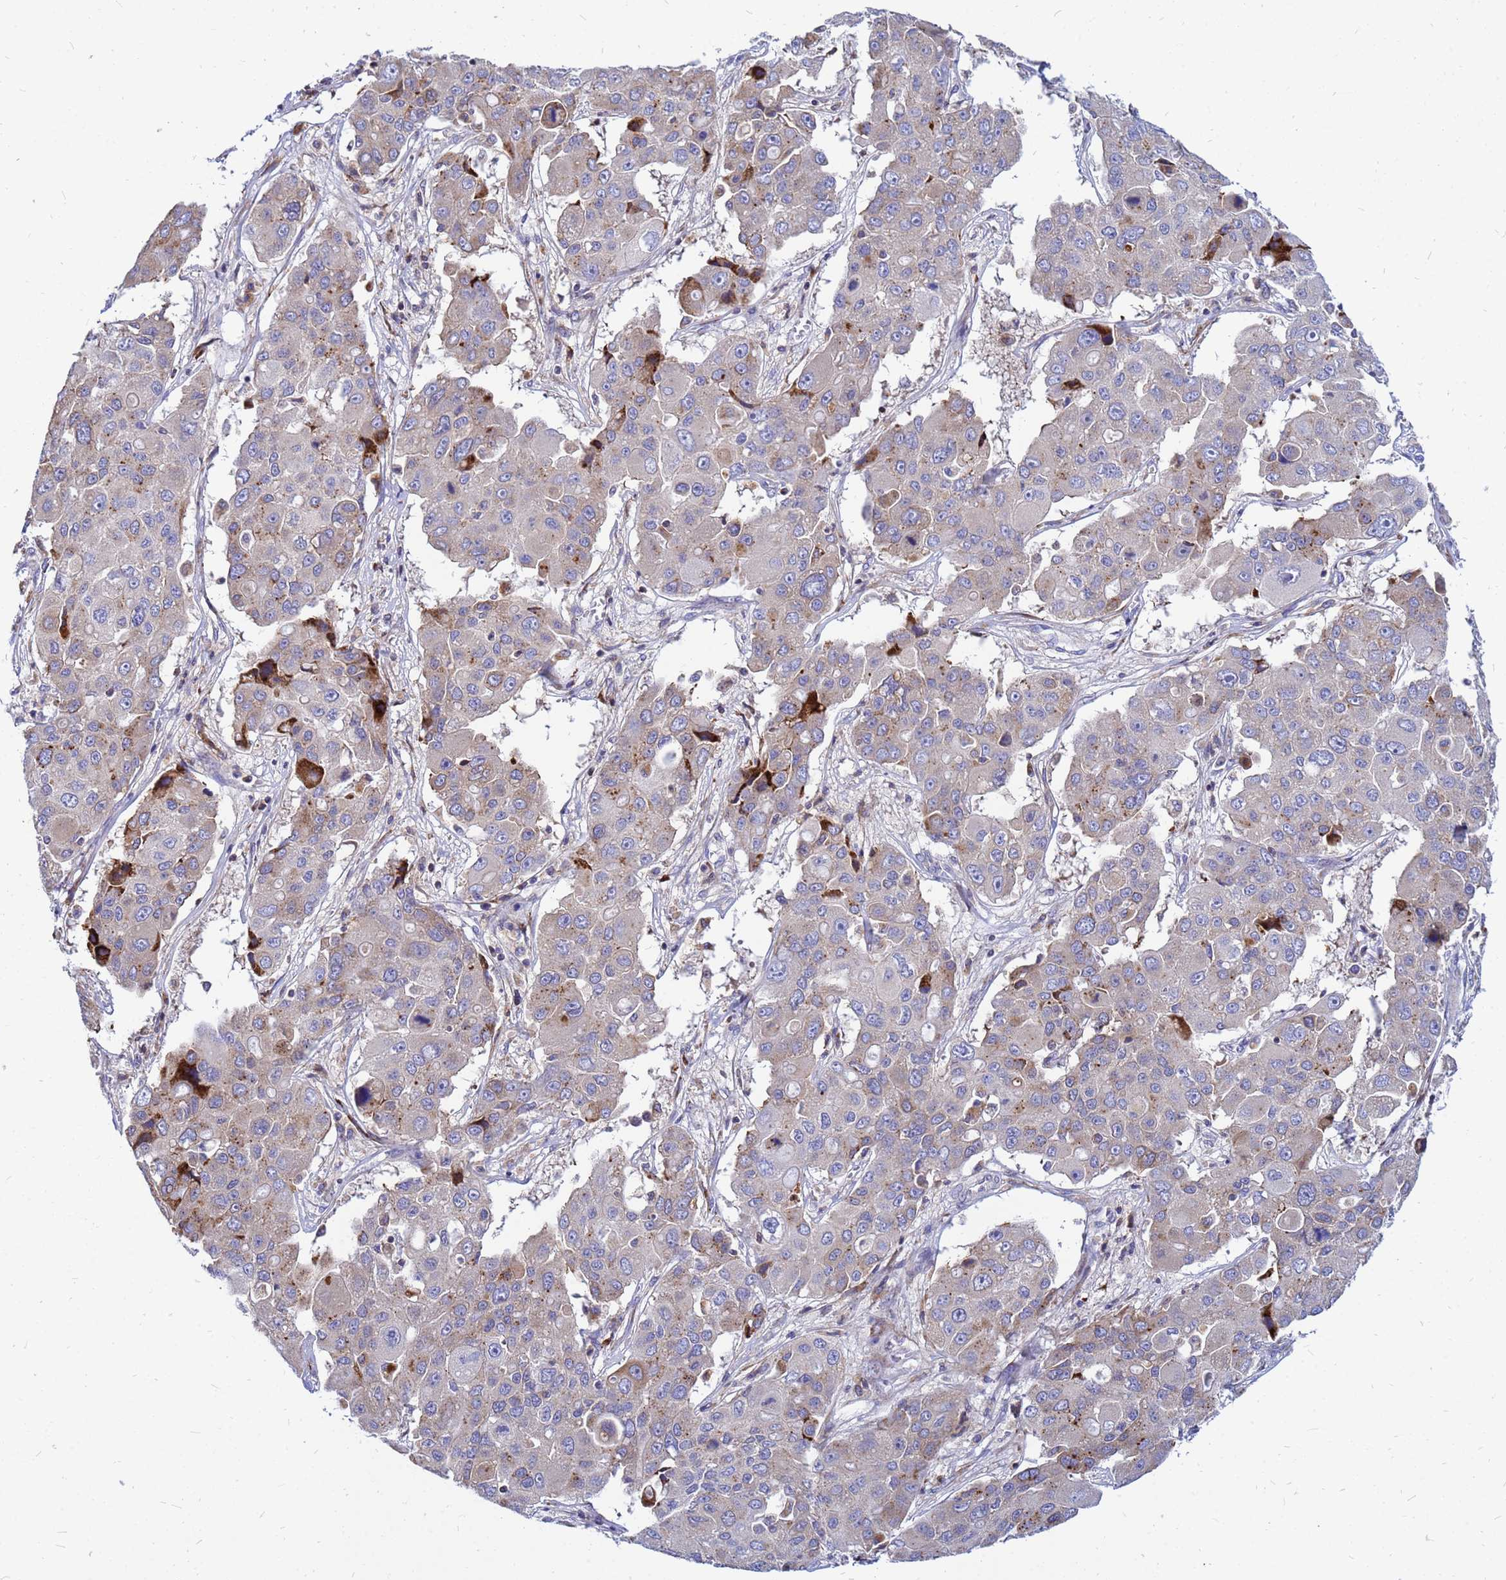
{"staining": {"intensity": "moderate", "quantity": "25%-75%", "location": "cytoplasmic/membranous"}, "tissue": "liver cancer", "cell_type": "Tumor cells", "image_type": "cancer", "snomed": [{"axis": "morphology", "description": "Cholangiocarcinoma"}, {"axis": "topography", "description": "Liver"}], "caption": "Moderate cytoplasmic/membranous positivity for a protein is present in approximately 25%-75% of tumor cells of liver cancer (cholangiocarcinoma) using IHC.", "gene": "FHIP1A", "patient": {"sex": "male", "age": 67}}